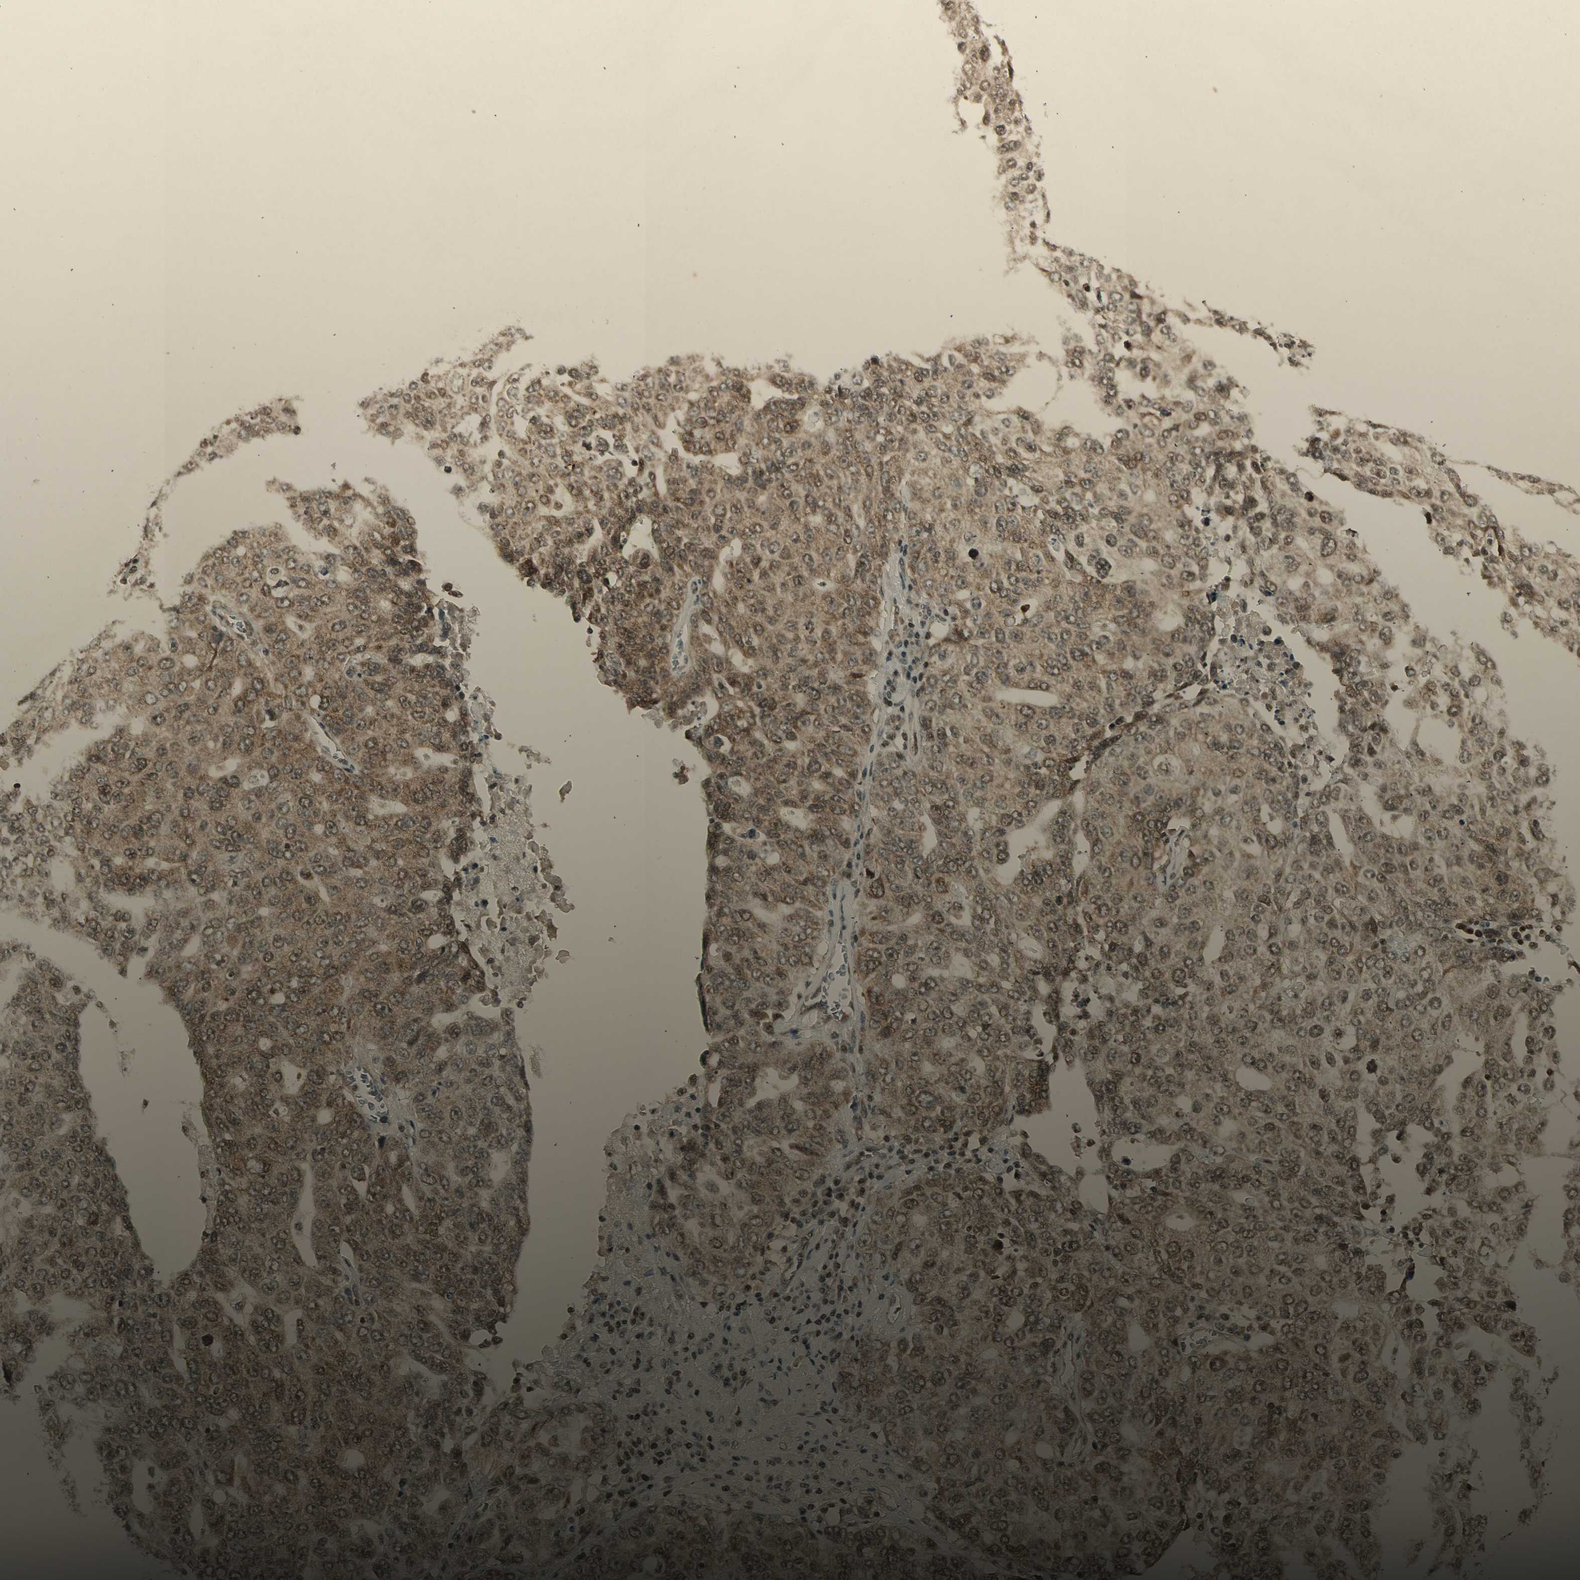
{"staining": {"intensity": "weak", "quantity": "25%-75%", "location": "cytoplasmic/membranous,nuclear"}, "tissue": "ovarian cancer", "cell_type": "Tumor cells", "image_type": "cancer", "snomed": [{"axis": "morphology", "description": "Carcinoma, endometroid"}, {"axis": "topography", "description": "Ovary"}], "caption": "A brown stain highlights weak cytoplasmic/membranous and nuclear staining of a protein in human ovarian cancer tumor cells.", "gene": "SMN2", "patient": {"sex": "female", "age": 62}}